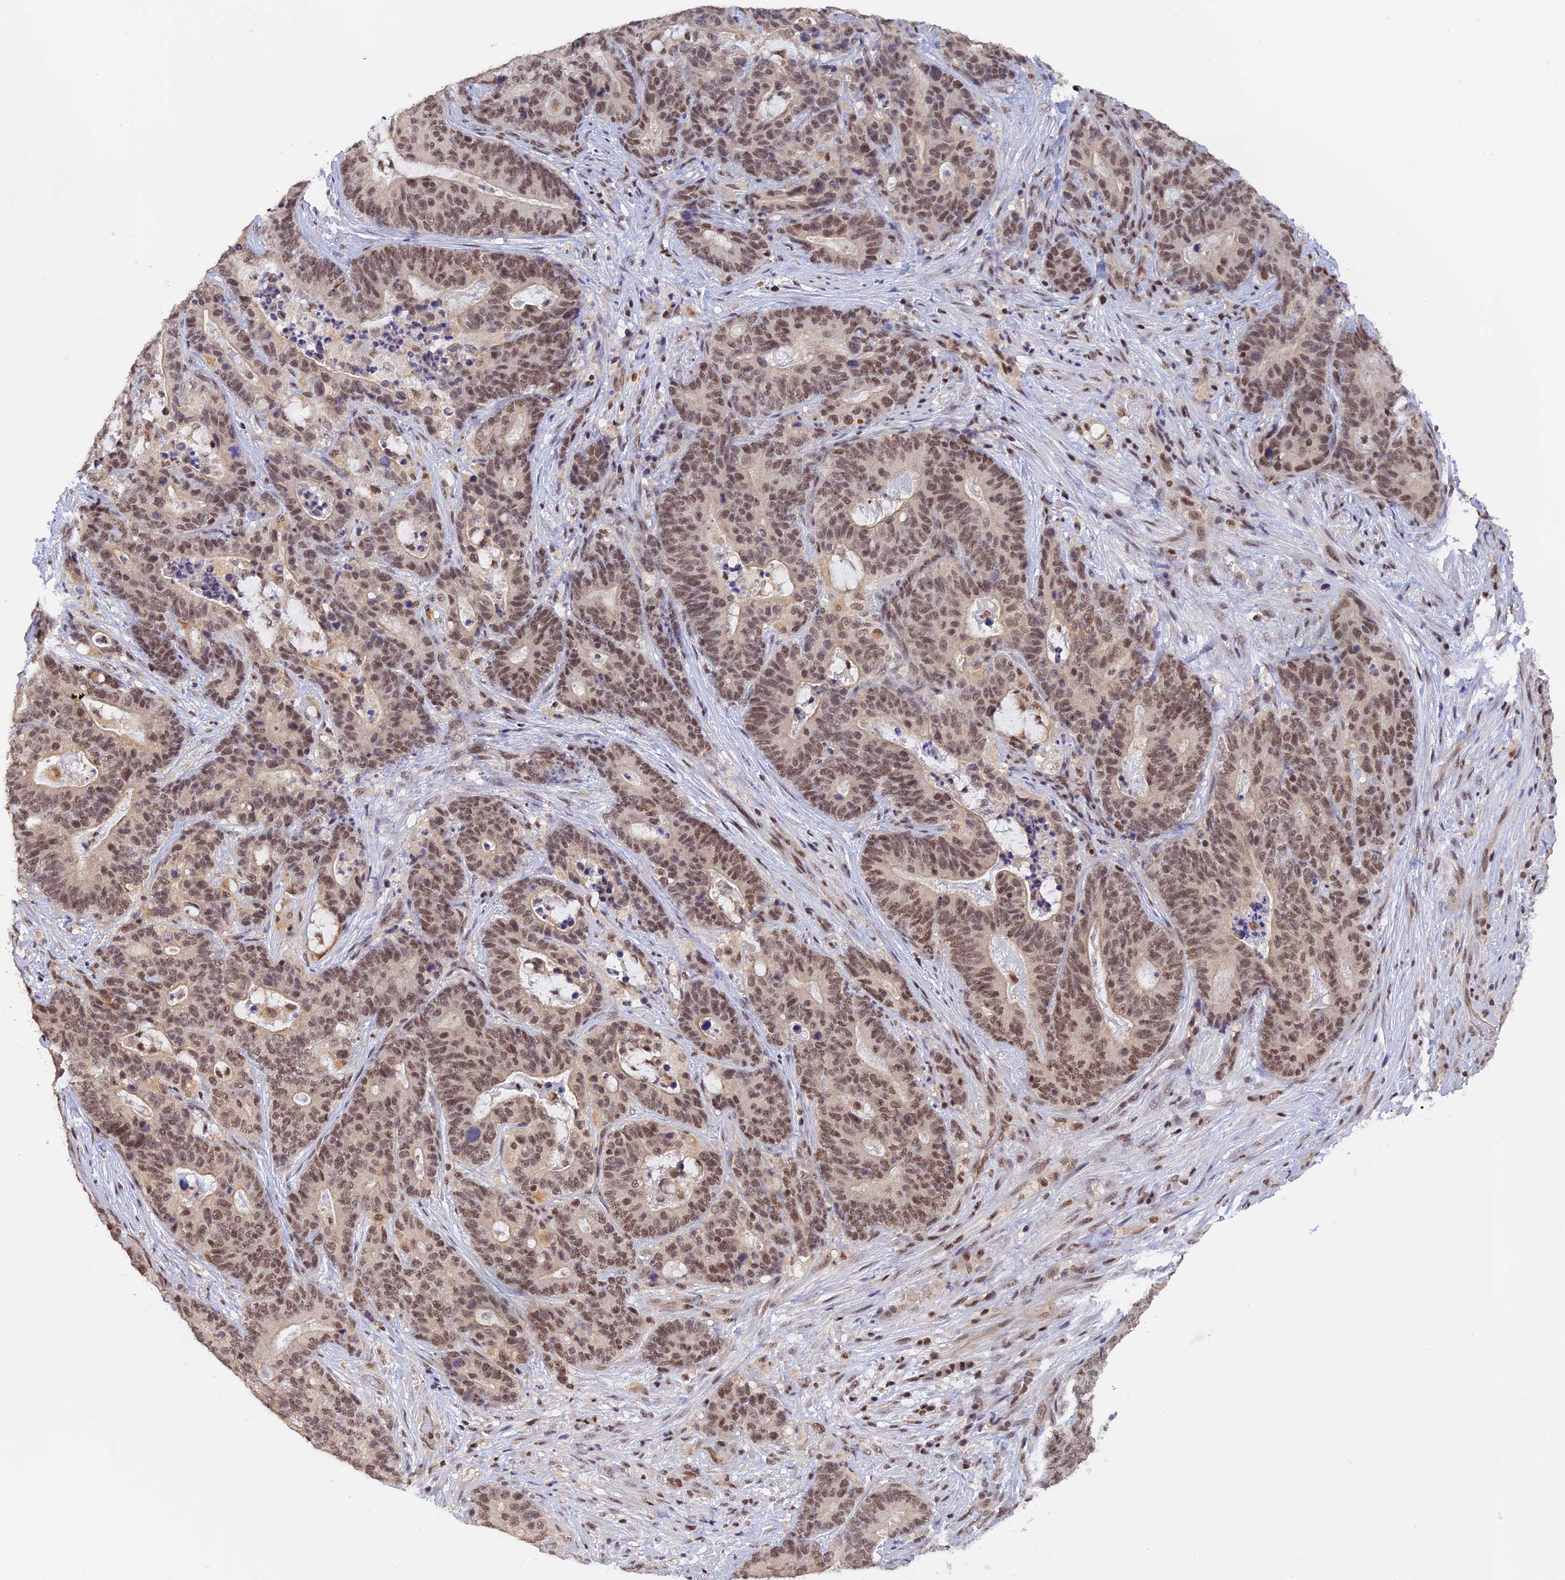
{"staining": {"intensity": "moderate", "quantity": ">75%", "location": "nuclear"}, "tissue": "stomach cancer", "cell_type": "Tumor cells", "image_type": "cancer", "snomed": [{"axis": "morphology", "description": "Normal tissue, NOS"}, {"axis": "morphology", "description": "Adenocarcinoma, NOS"}, {"axis": "topography", "description": "Stomach"}], "caption": "Tumor cells reveal medium levels of moderate nuclear positivity in approximately >75% of cells in human adenocarcinoma (stomach).", "gene": "THAP11", "patient": {"sex": "female", "age": 64}}